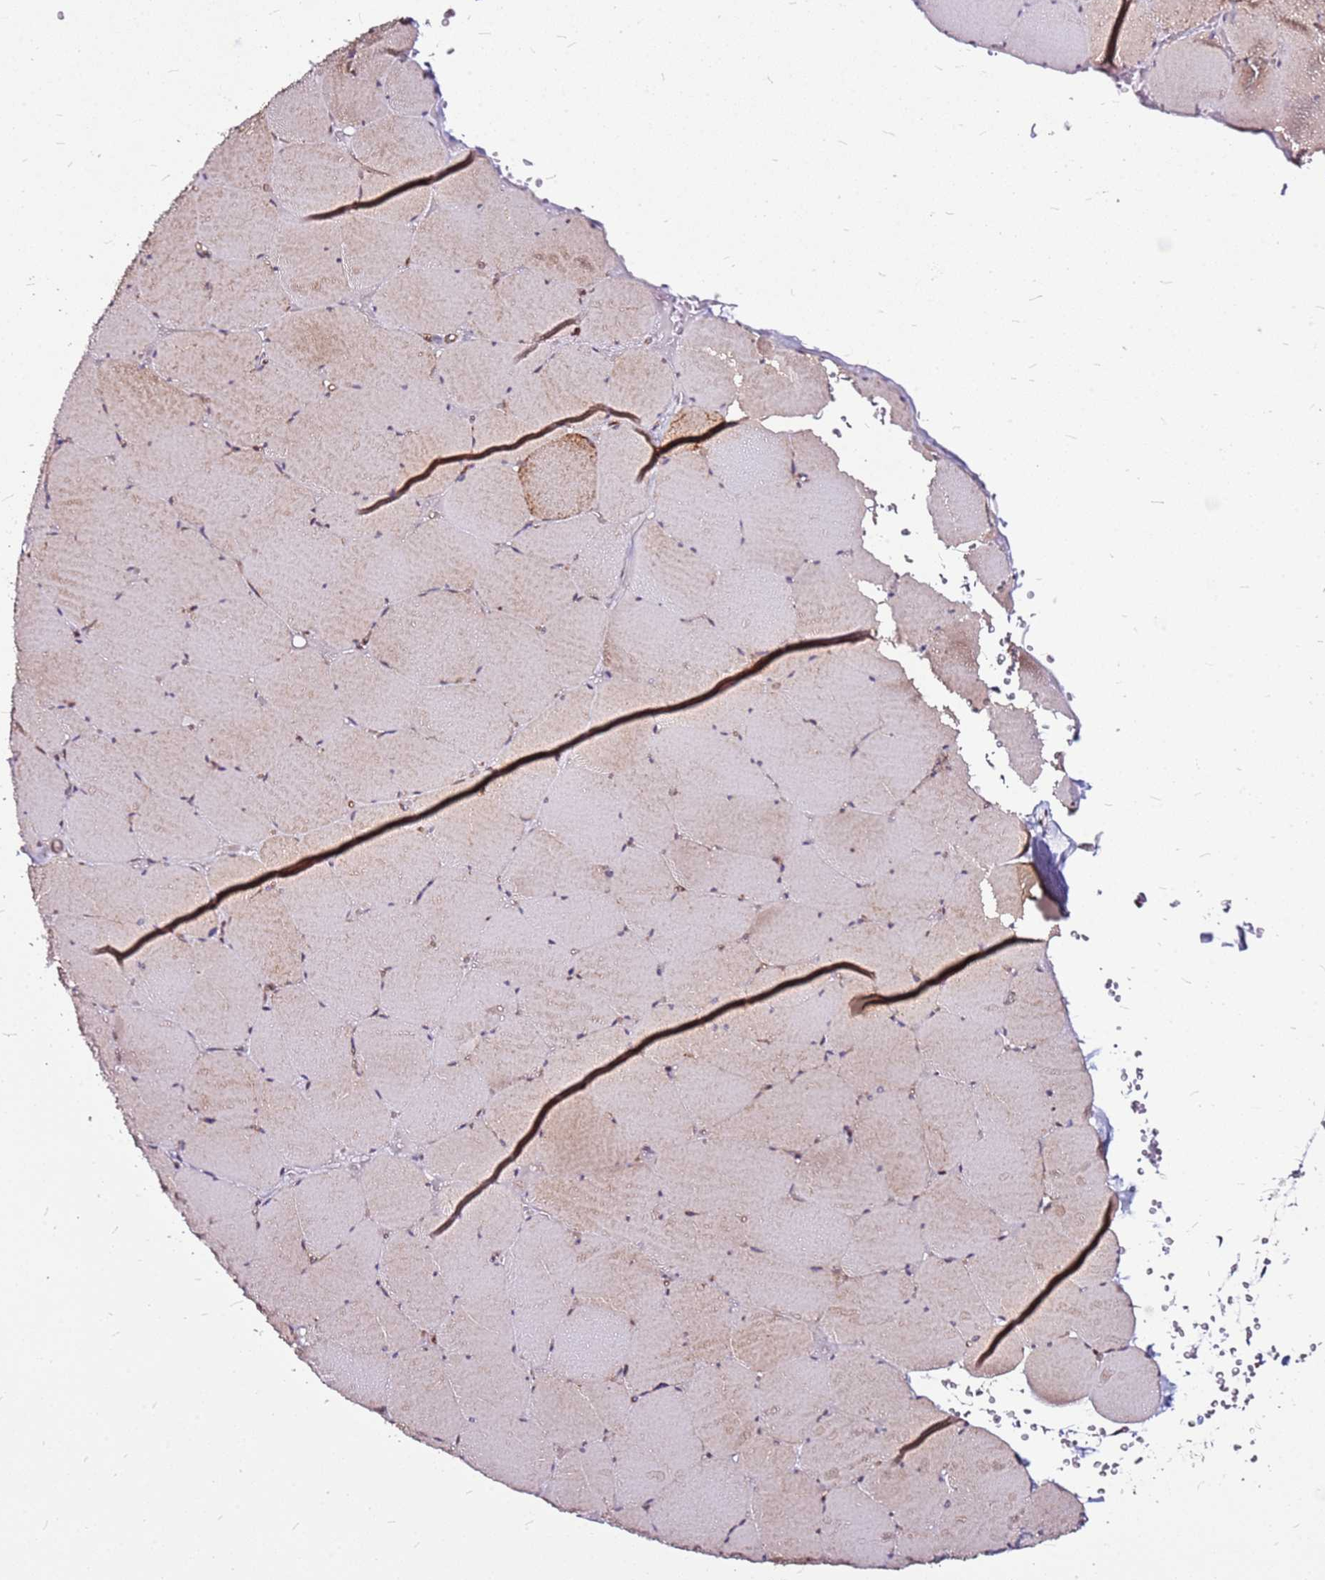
{"staining": {"intensity": "moderate", "quantity": "25%-75%", "location": "cytoplasmic/membranous"}, "tissue": "skeletal muscle", "cell_type": "Myocytes", "image_type": "normal", "snomed": [{"axis": "morphology", "description": "Normal tissue, NOS"}, {"axis": "topography", "description": "Skeletal muscle"}, {"axis": "topography", "description": "Head-Neck"}], "caption": "This is a photomicrograph of IHC staining of benign skeletal muscle, which shows moderate expression in the cytoplasmic/membranous of myocytes.", "gene": "OR51T1", "patient": {"sex": "male", "age": 66}}